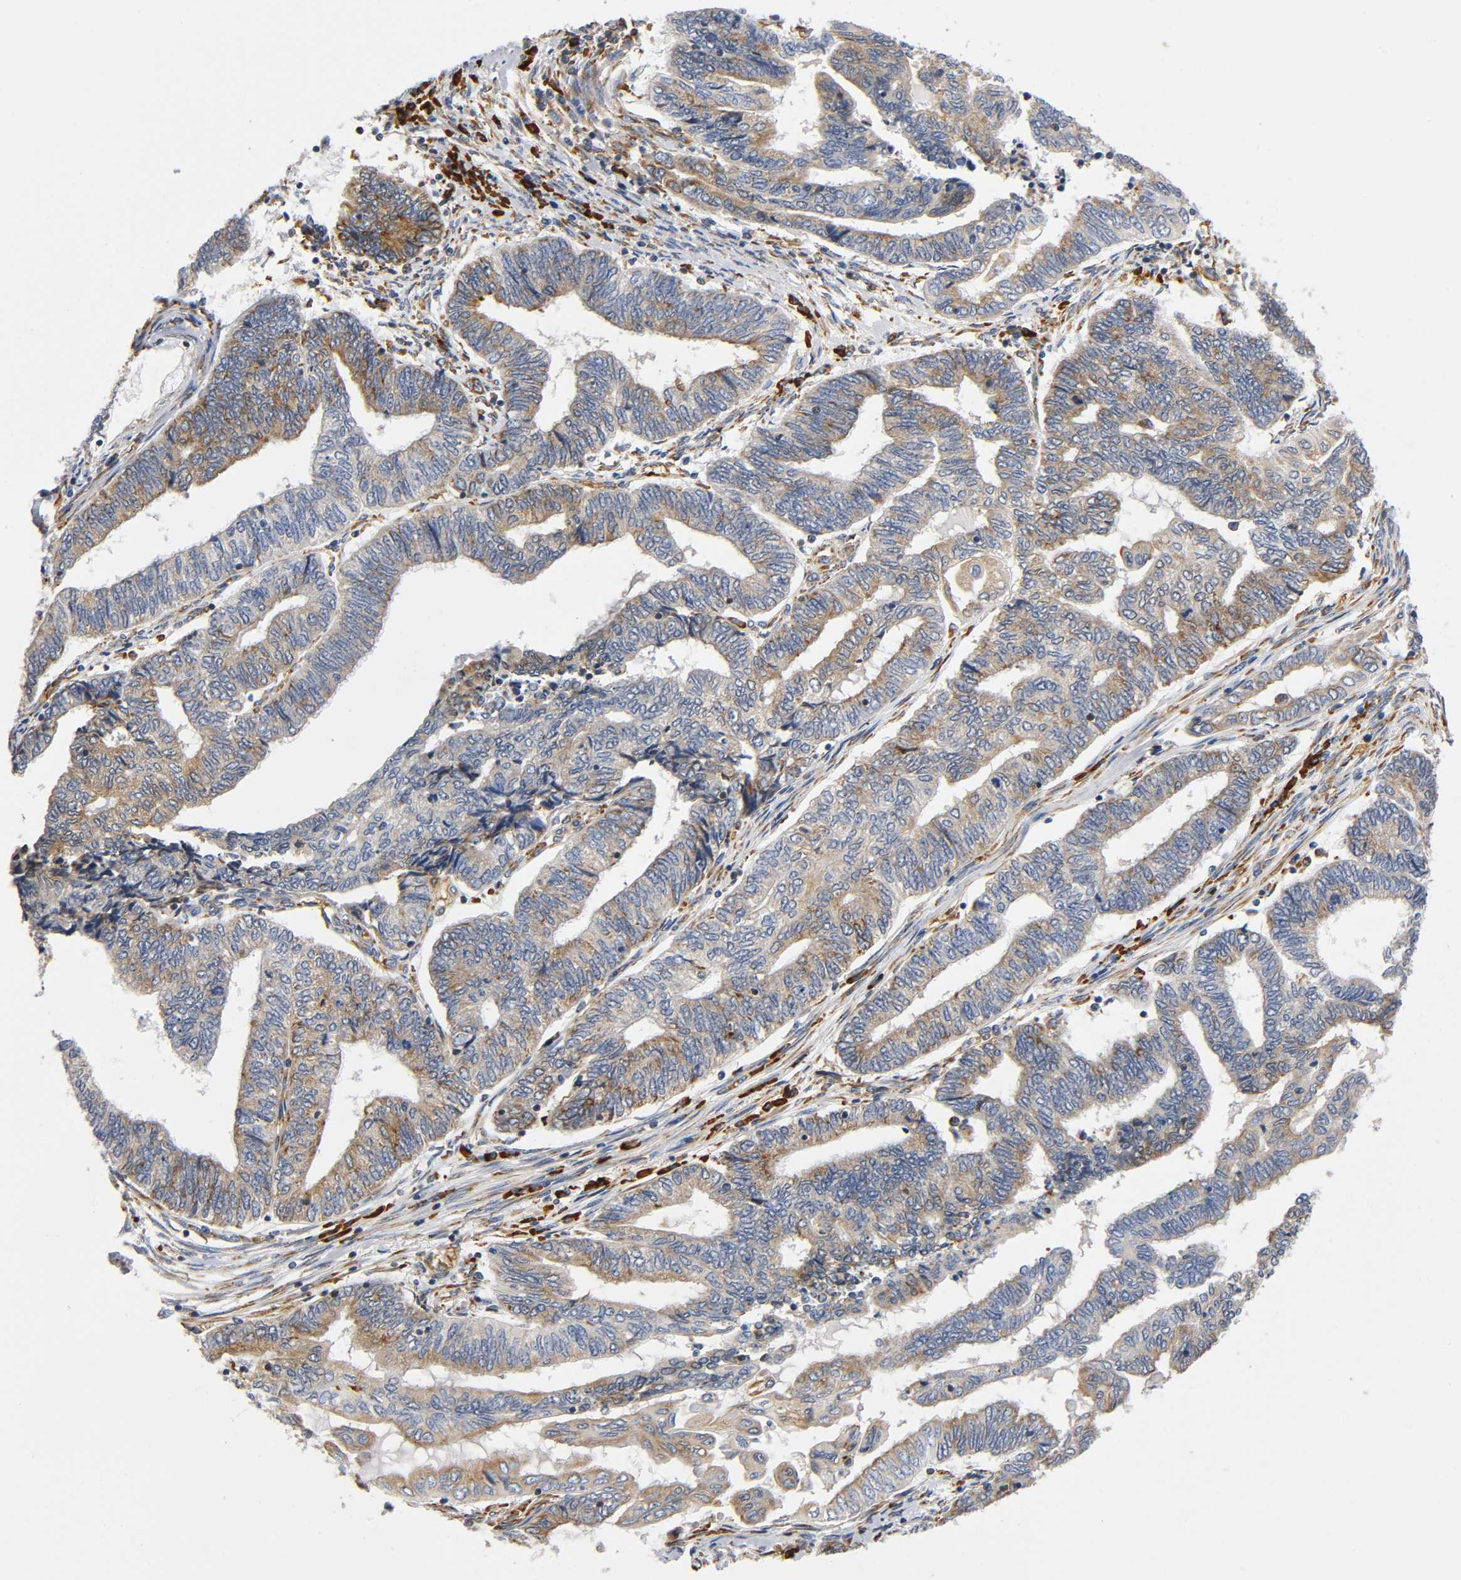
{"staining": {"intensity": "weak", "quantity": ">75%", "location": "cytoplasmic/membranous"}, "tissue": "endometrial cancer", "cell_type": "Tumor cells", "image_type": "cancer", "snomed": [{"axis": "morphology", "description": "Adenocarcinoma, NOS"}, {"axis": "topography", "description": "Uterus"}, {"axis": "topography", "description": "Endometrium"}], "caption": "Protein expression analysis of human adenocarcinoma (endometrial) reveals weak cytoplasmic/membranous expression in approximately >75% of tumor cells.", "gene": "UCKL1", "patient": {"sex": "female", "age": 70}}